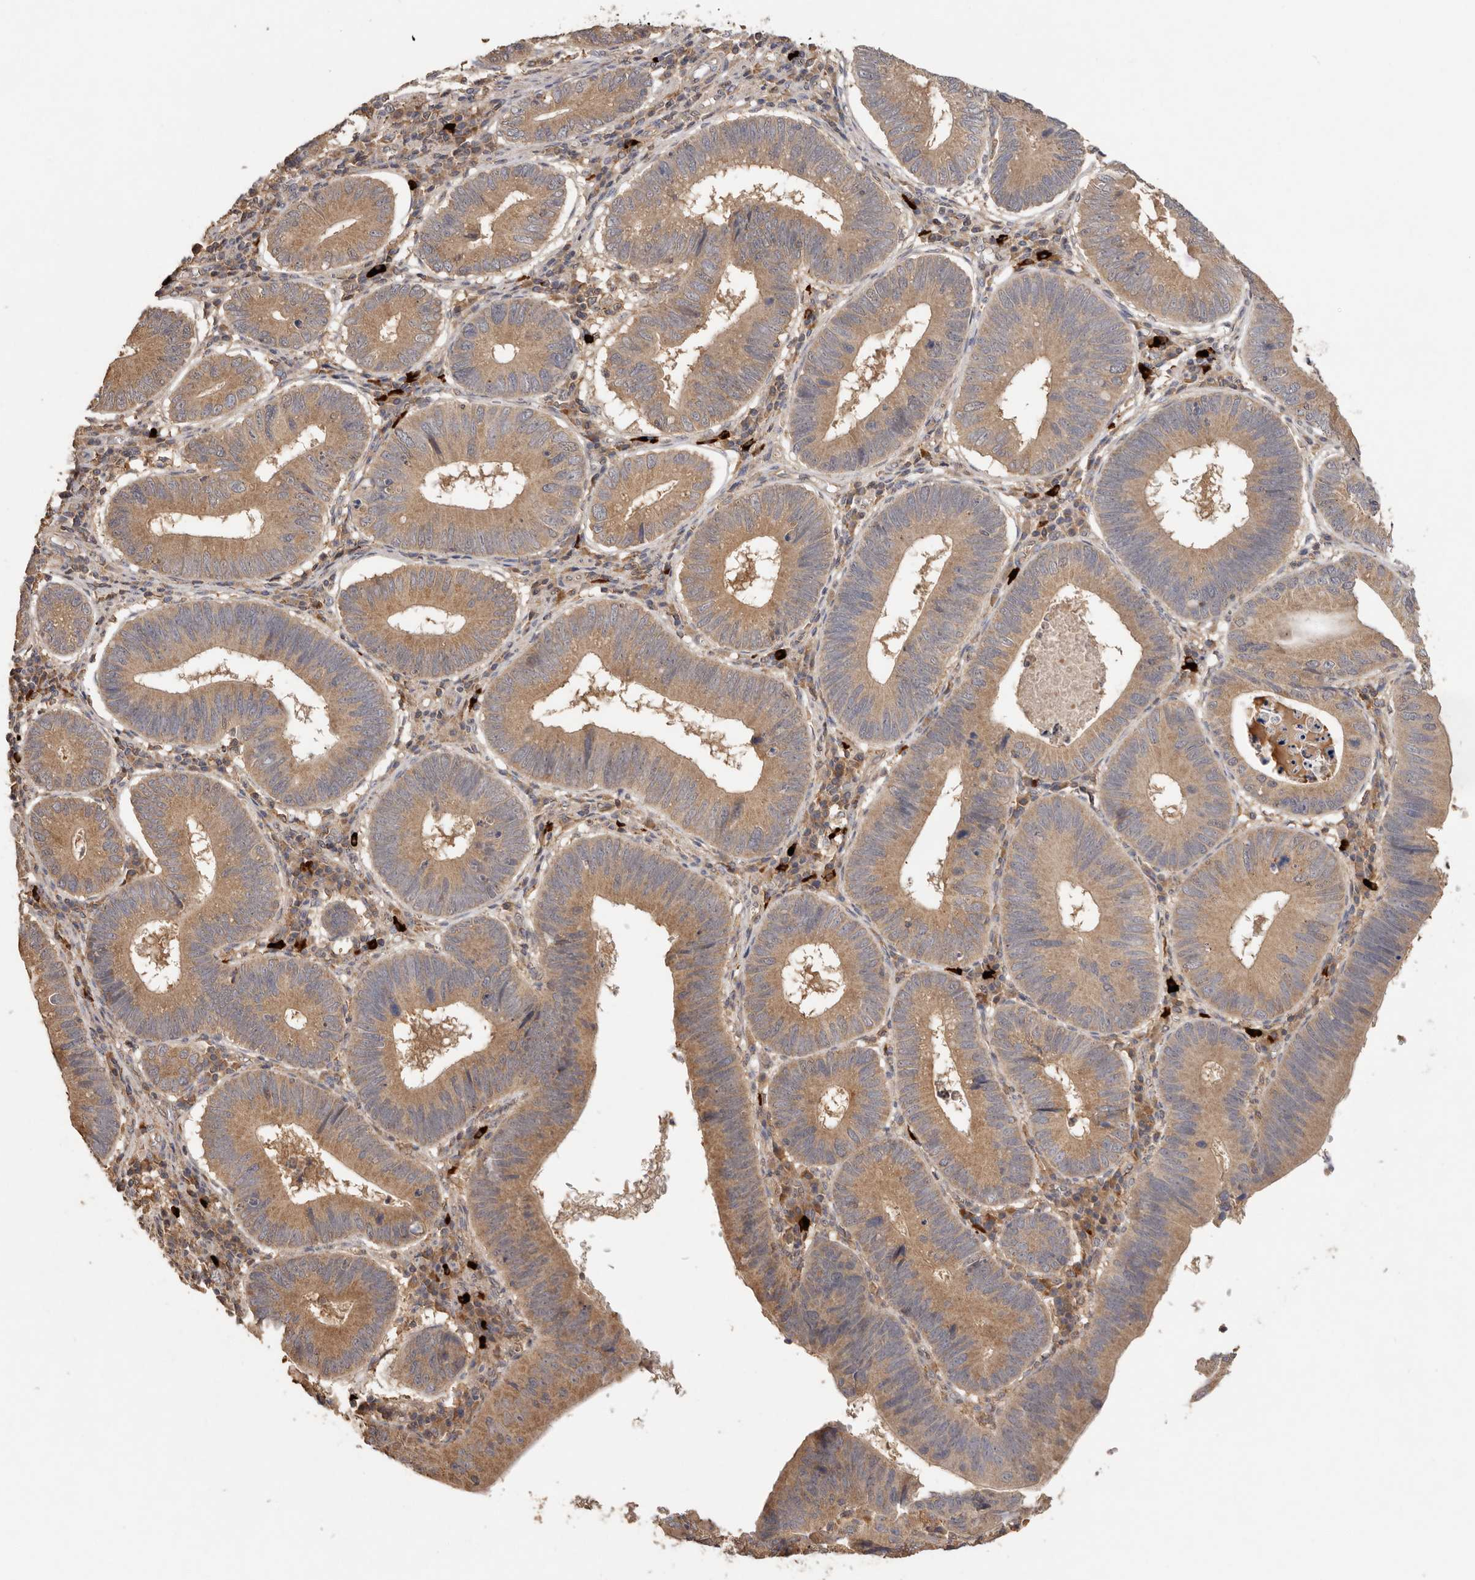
{"staining": {"intensity": "moderate", "quantity": ">75%", "location": "cytoplasmic/membranous"}, "tissue": "stomach cancer", "cell_type": "Tumor cells", "image_type": "cancer", "snomed": [{"axis": "morphology", "description": "Adenocarcinoma, NOS"}, {"axis": "topography", "description": "Stomach"}], "caption": "Immunohistochemistry staining of stomach cancer (adenocarcinoma), which exhibits medium levels of moderate cytoplasmic/membranous staining in about >75% of tumor cells indicating moderate cytoplasmic/membranous protein expression. The staining was performed using DAB (brown) for protein detection and nuclei were counterstained in hematoxylin (blue).", "gene": "RWDD1", "patient": {"sex": "male", "age": 59}}